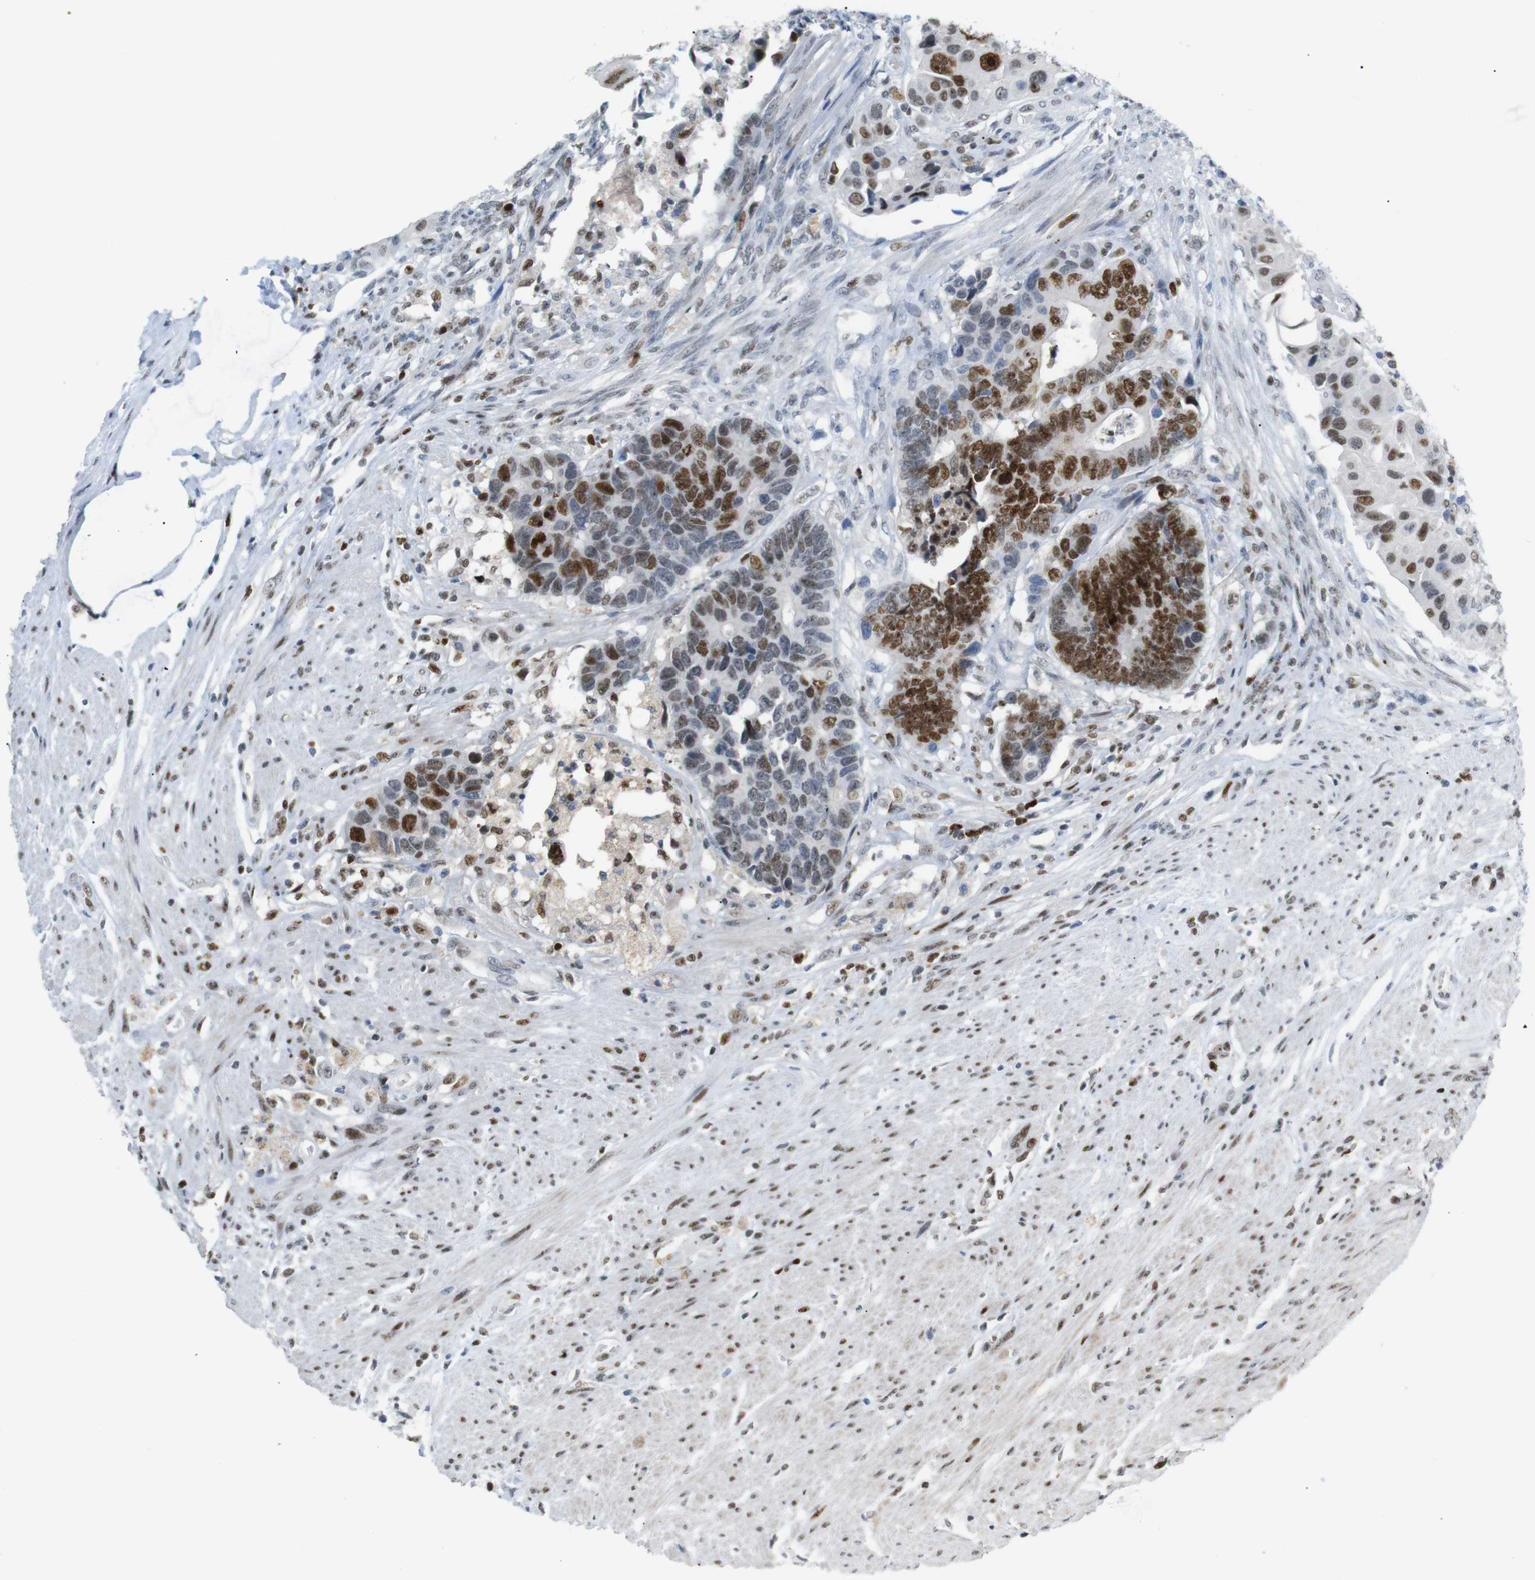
{"staining": {"intensity": "strong", "quantity": "25%-75%", "location": "nuclear"}, "tissue": "colorectal cancer", "cell_type": "Tumor cells", "image_type": "cancer", "snomed": [{"axis": "morphology", "description": "Adenocarcinoma, NOS"}, {"axis": "topography", "description": "Rectum"}], "caption": "Protein expression analysis of colorectal cancer (adenocarcinoma) displays strong nuclear expression in about 25%-75% of tumor cells. The protein is shown in brown color, while the nuclei are stained blue.", "gene": "RIOX2", "patient": {"sex": "male", "age": 51}}